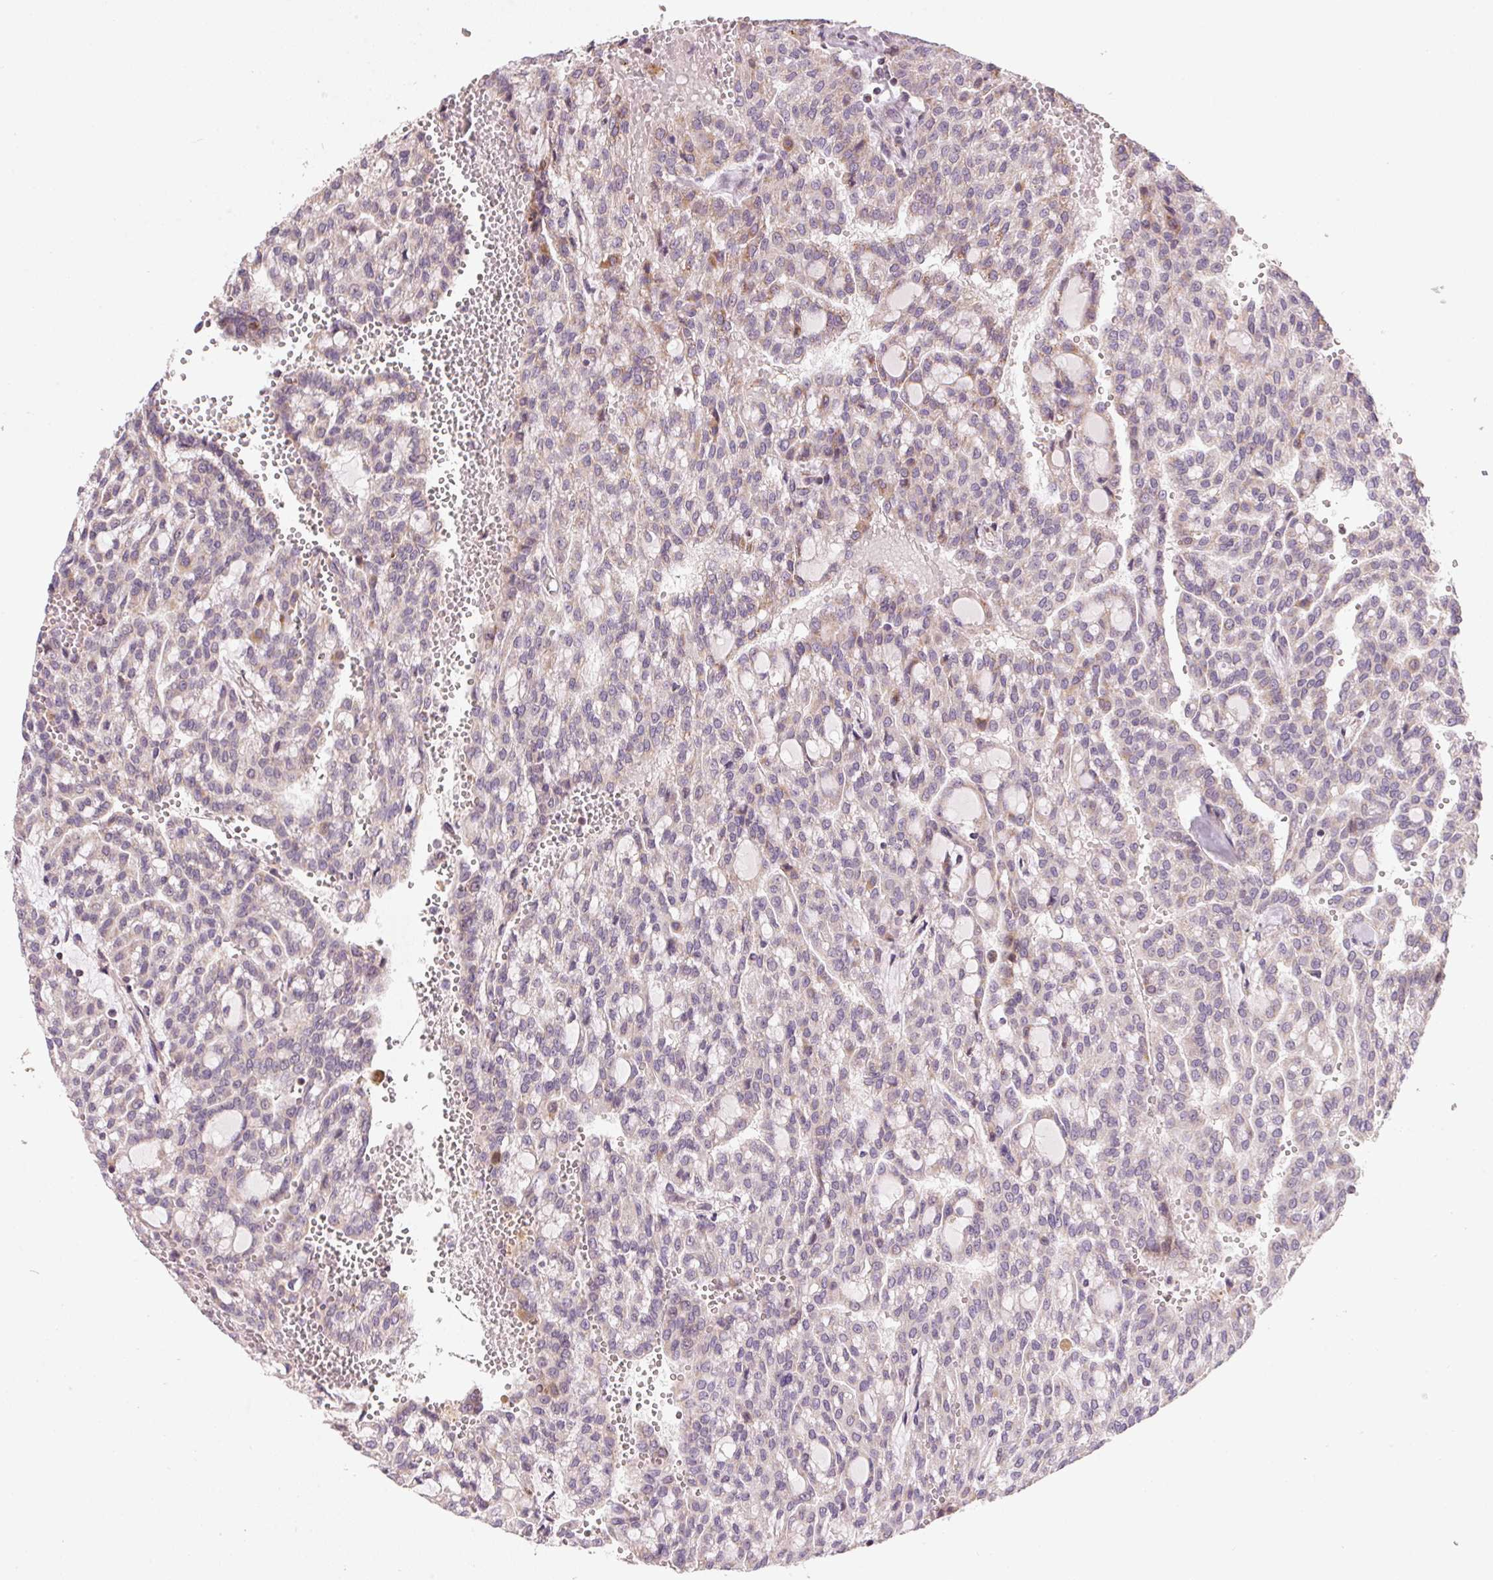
{"staining": {"intensity": "weak", "quantity": "25%-75%", "location": "cytoplasmic/membranous"}, "tissue": "renal cancer", "cell_type": "Tumor cells", "image_type": "cancer", "snomed": [{"axis": "morphology", "description": "Adenocarcinoma, NOS"}, {"axis": "topography", "description": "Kidney"}], "caption": "Renal adenocarcinoma stained with a brown dye shows weak cytoplasmic/membranous positive positivity in about 25%-75% of tumor cells.", "gene": "COQ7", "patient": {"sex": "male", "age": 63}}